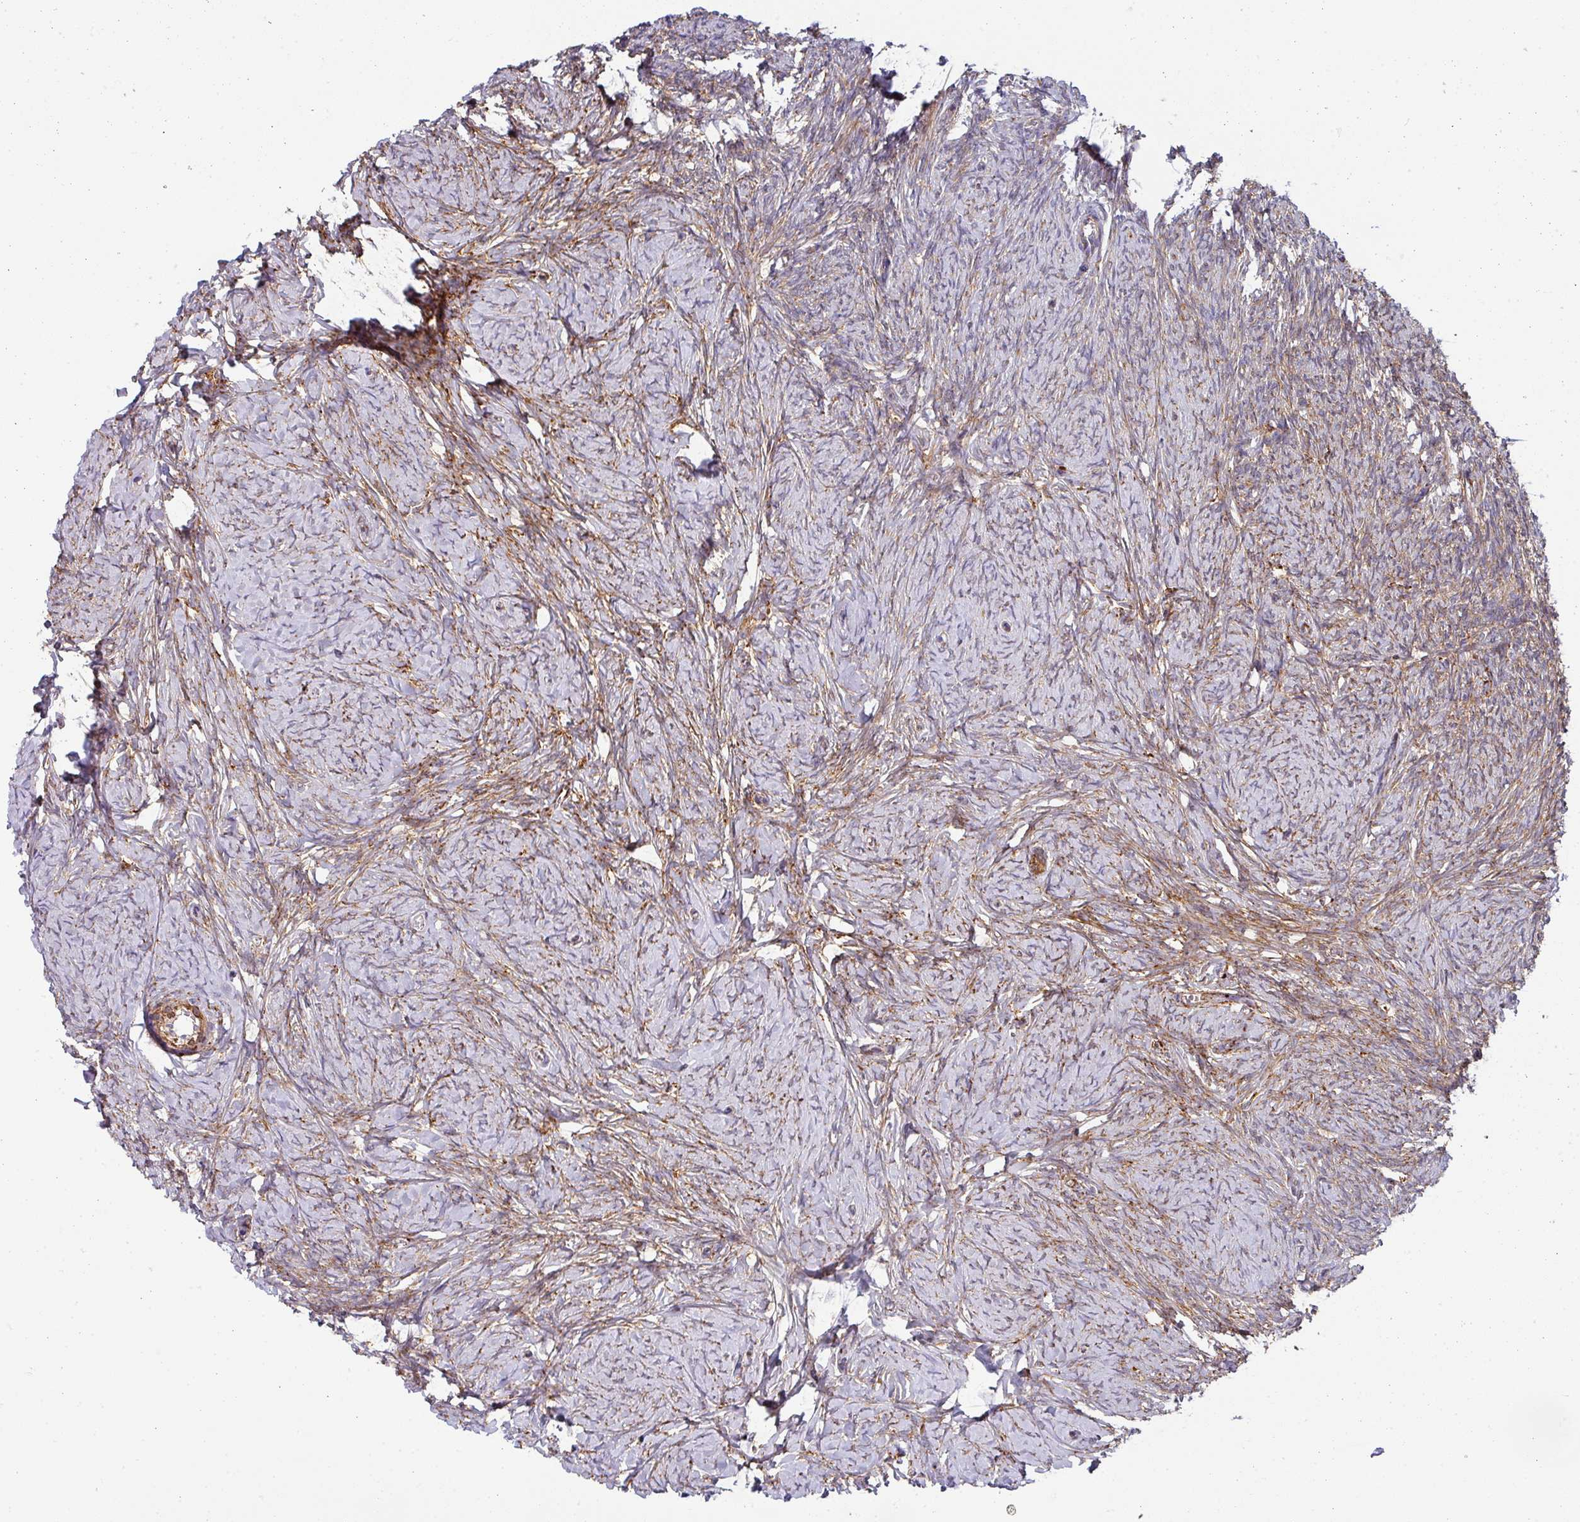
{"staining": {"intensity": "moderate", "quantity": "25%-75%", "location": "cytoplasmic/membranous"}, "tissue": "ovary", "cell_type": "Ovarian stroma cells", "image_type": "normal", "snomed": [{"axis": "morphology", "description": "Normal tissue, NOS"}, {"axis": "topography", "description": "Ovary"}], "caption": "Approximately 25%-75% of ovarian stroma cells in benign ovary exhibit moderate cytoplasmic/membranous protein positivity as visualized by brown immunohistochemical staining.", "gene": "ZNF268", "patient": {"sex": "female", "age": 44}}